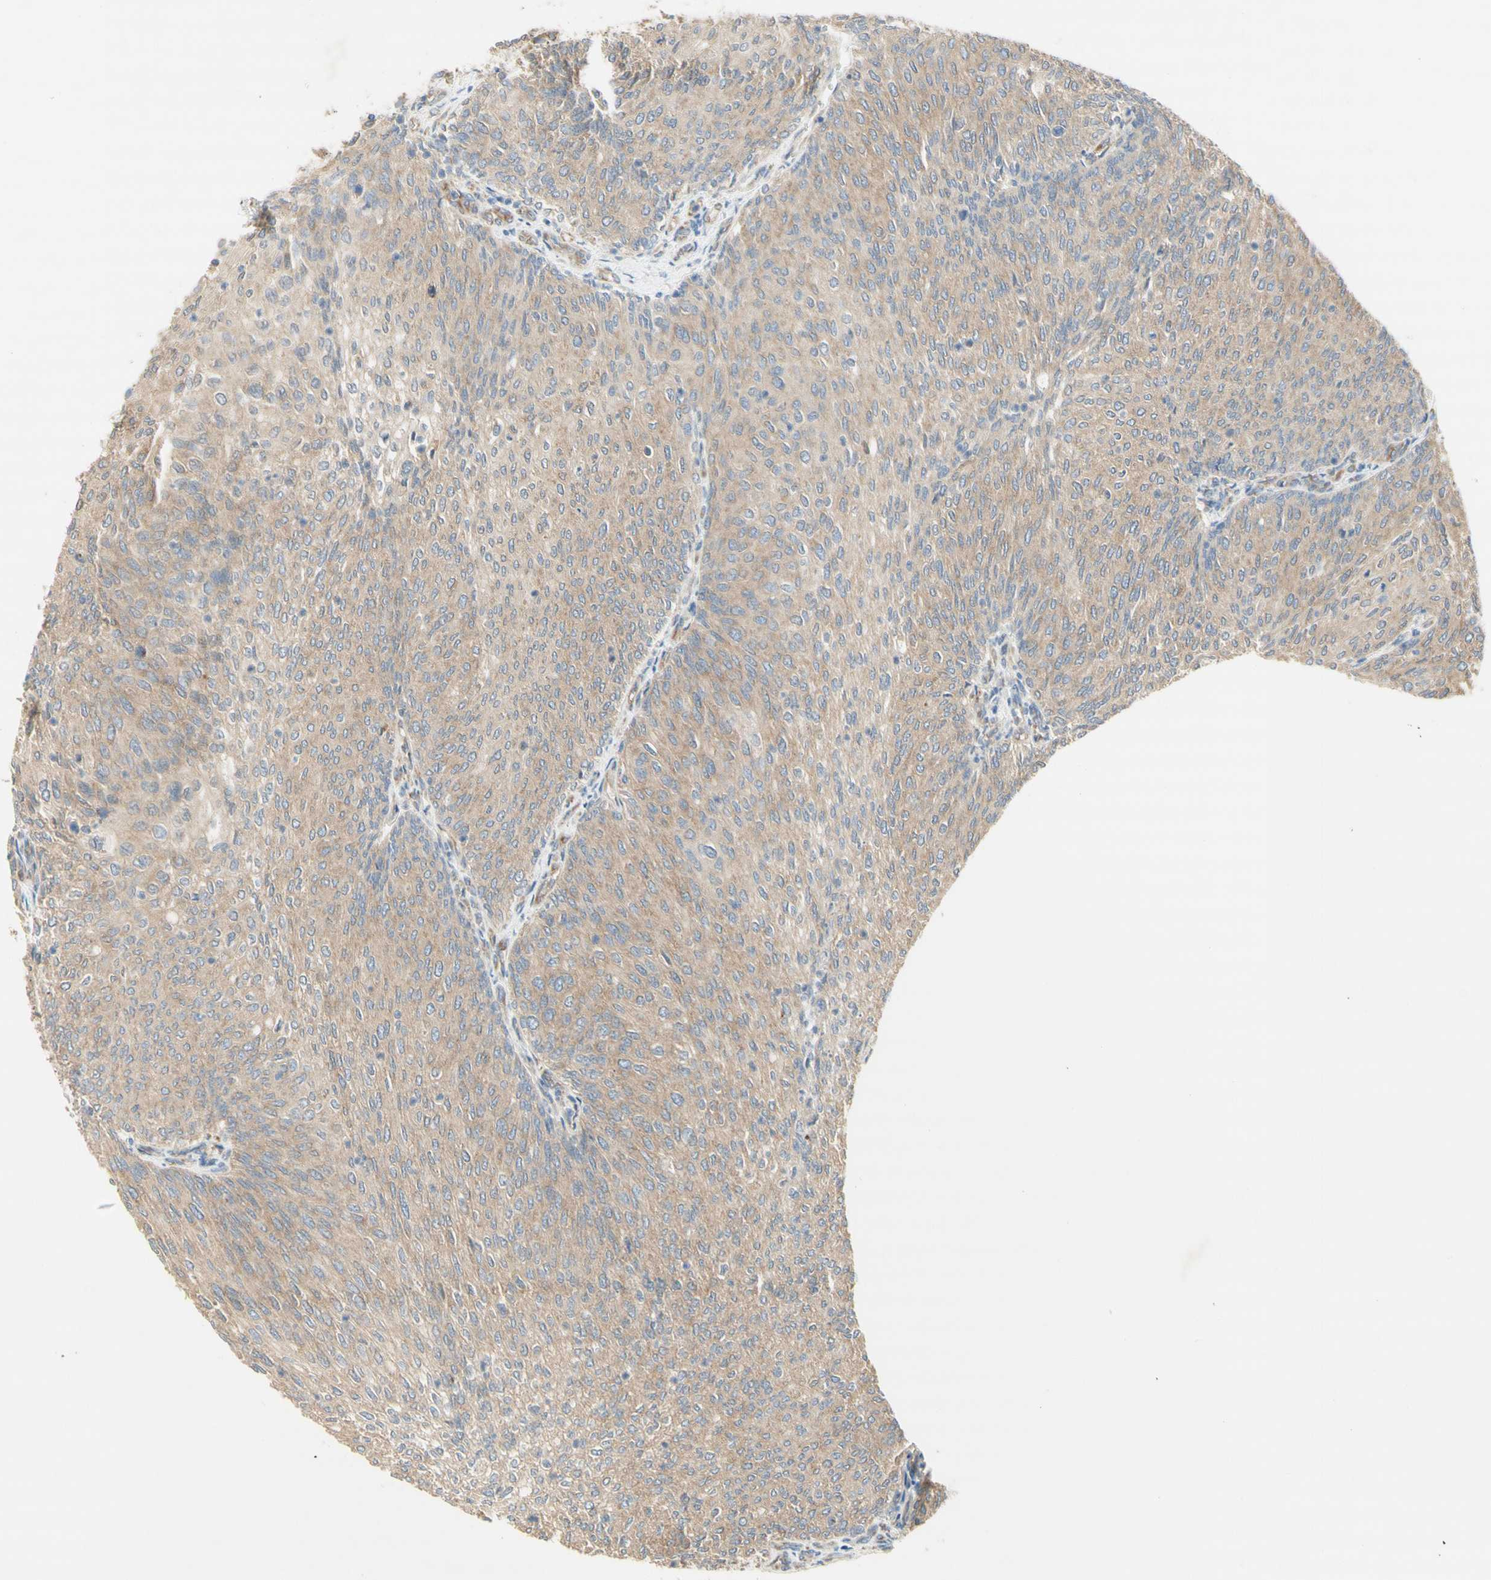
{"staining": {"intensity": "weak", "quantity": ">75%", "location": "cytoplasmic/membranous"}, "tissue": "urothelial cancer", "cell_type": "Tumor cells", "image_type": "cancer", "snomed": [{"axis": "morphology", "description": "Urothelial carcinoma, Low grade"}, {"axis": "topography", "description": "Urinary bladder"}], "caption": "High-power microscopy captured an IHC image of urothelial cancer, revealing weak cytoplasmic/membranous positivity in approximately >75% of tumor cells.", "gene": "DYNC1H1", "patient": {"sex": "female", "age": 79}}